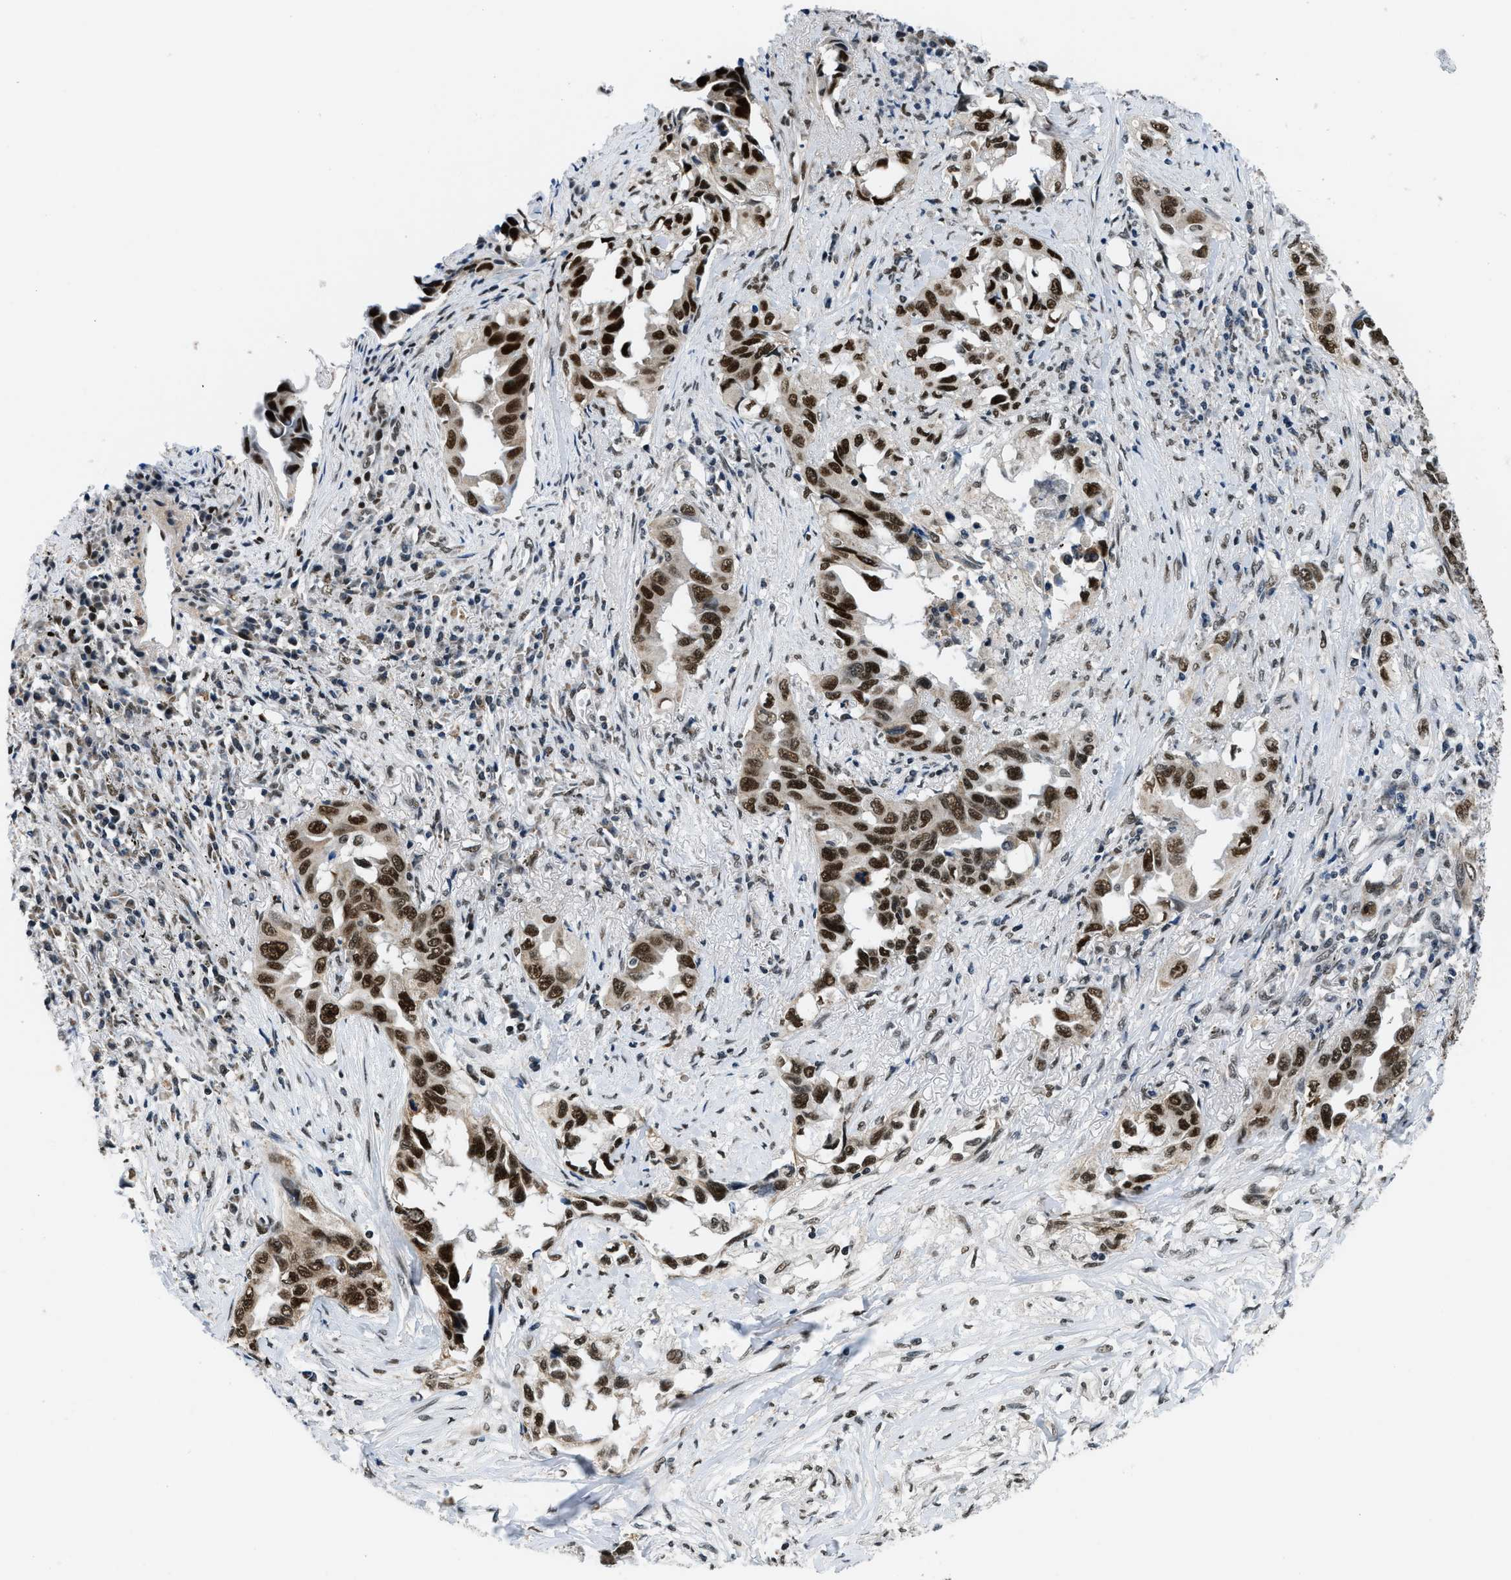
{"staining": {"intensity": "strong", "quantity": ">75%", "location": "nuclear"}, "tissue": "lung cancer", "cell_type": "Tumor cells", "image_type": "cancer", "snomed": [{"axis": "morphology", "description": "Adenocarcinoma, NOS"}, {"axis": "topography", "description": "Lung"}], "caption": "The immunohistochemical stain shows strong nuclear staining in tumor cells of lung cancer tissue.", "gene": "KDM3B", "patient": {"sex": "female", "age": 51}}